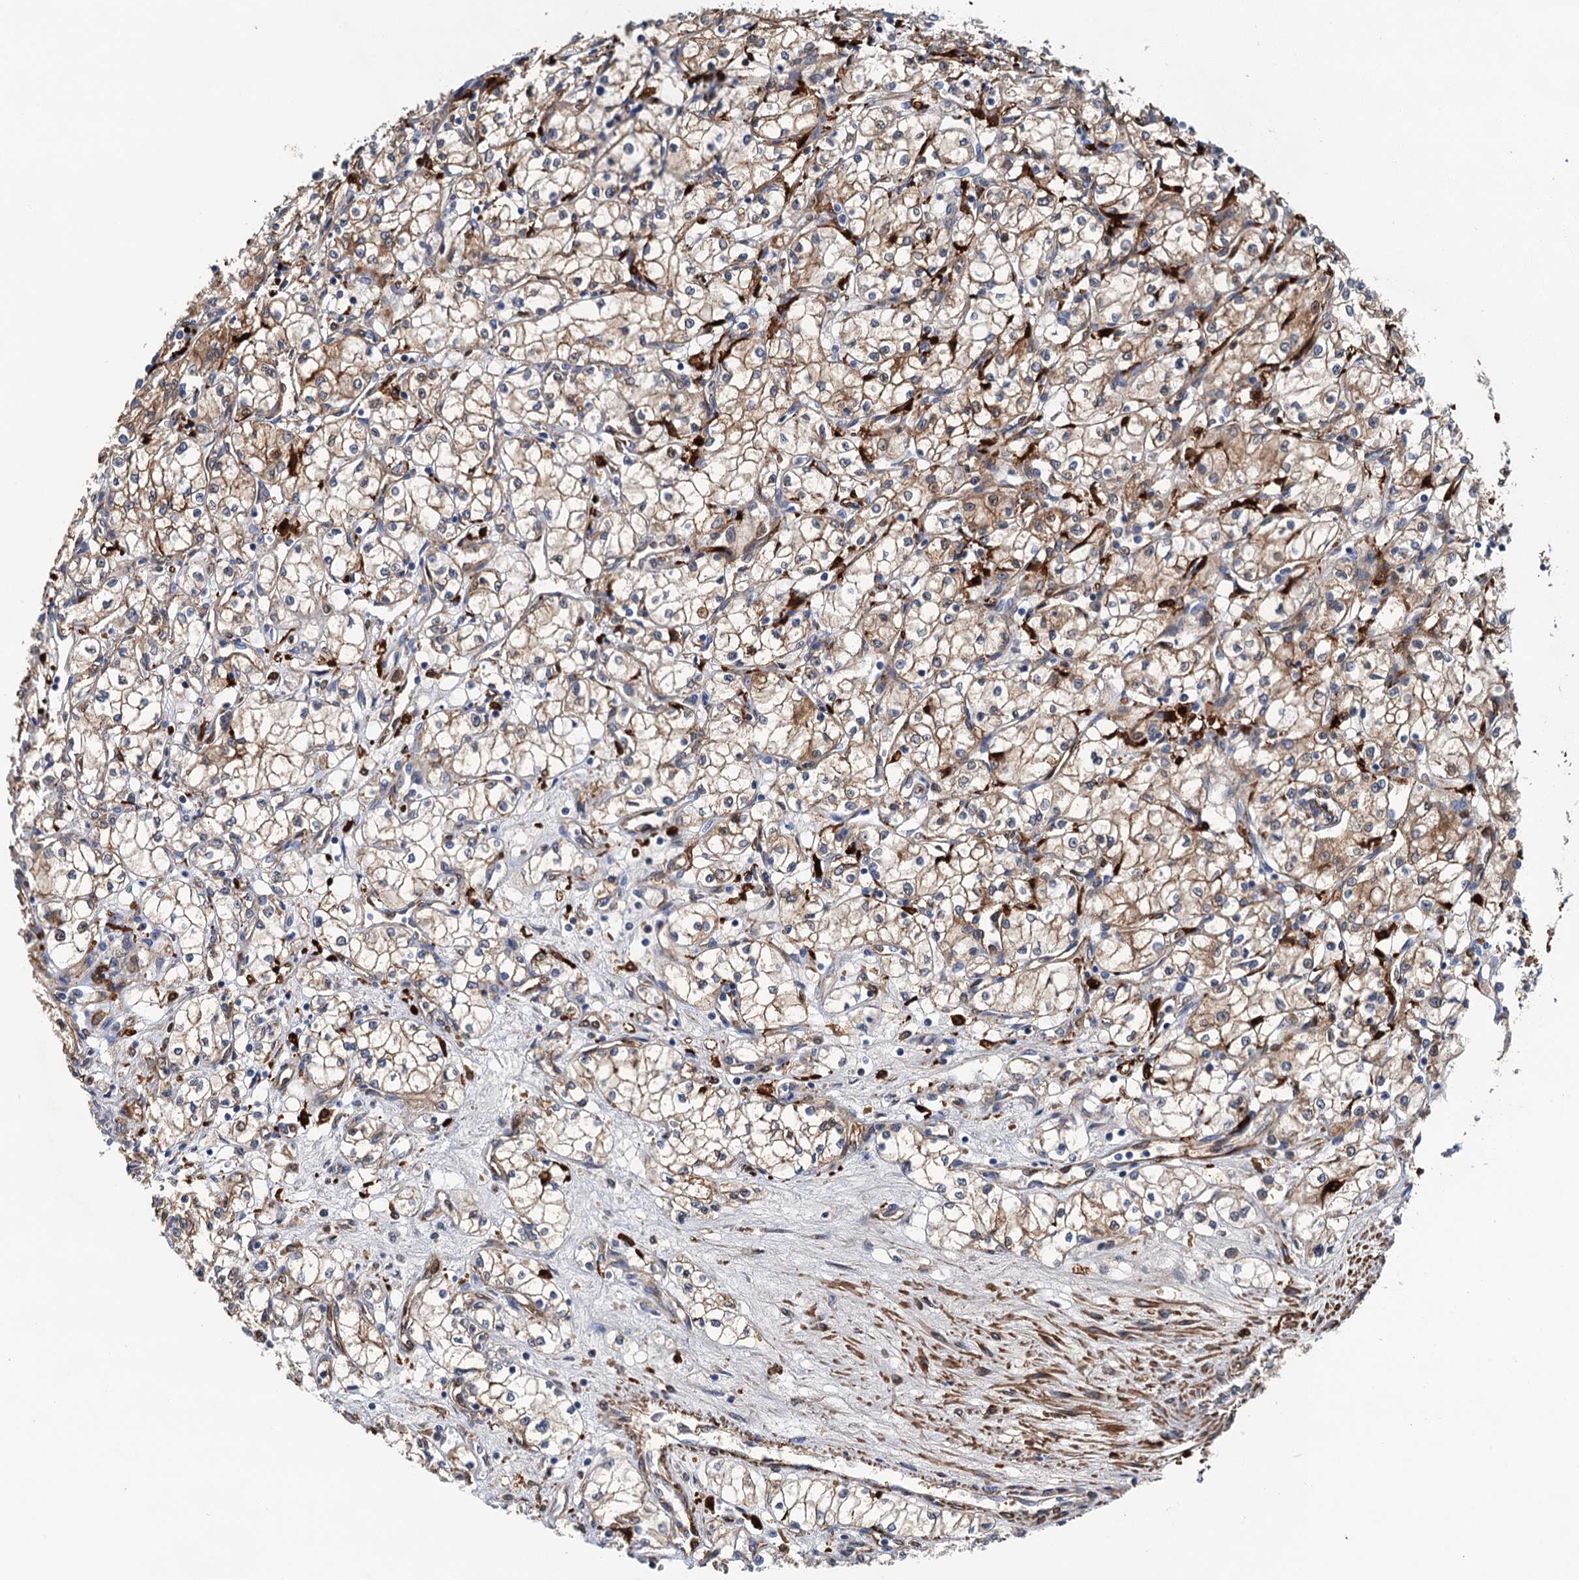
{"staining": {"intensity": "moderate", "quantity": "25%-75%", "location": "cytoplasmic/membranous"}, "tissue": "renal cancer", "cell_type": "Tumor cells", "image_type": "cancer", "snomed": [{"axis": "morphology", "description": "Adenocarcinoma, NOS"}, {"axis": "topography", "description": "Kidney"}], "caption": "Renal cancer was stained to show a protein in brown. There is medium levels of moderate cytoplasmic/membranous expression in approximately 25%-75% of tumor cells. The protein of interest is shown in brown color, while the nuclei are stained blue.", "gene": "CSTPP1", "patient": {"sex": "male", "age": 59}}